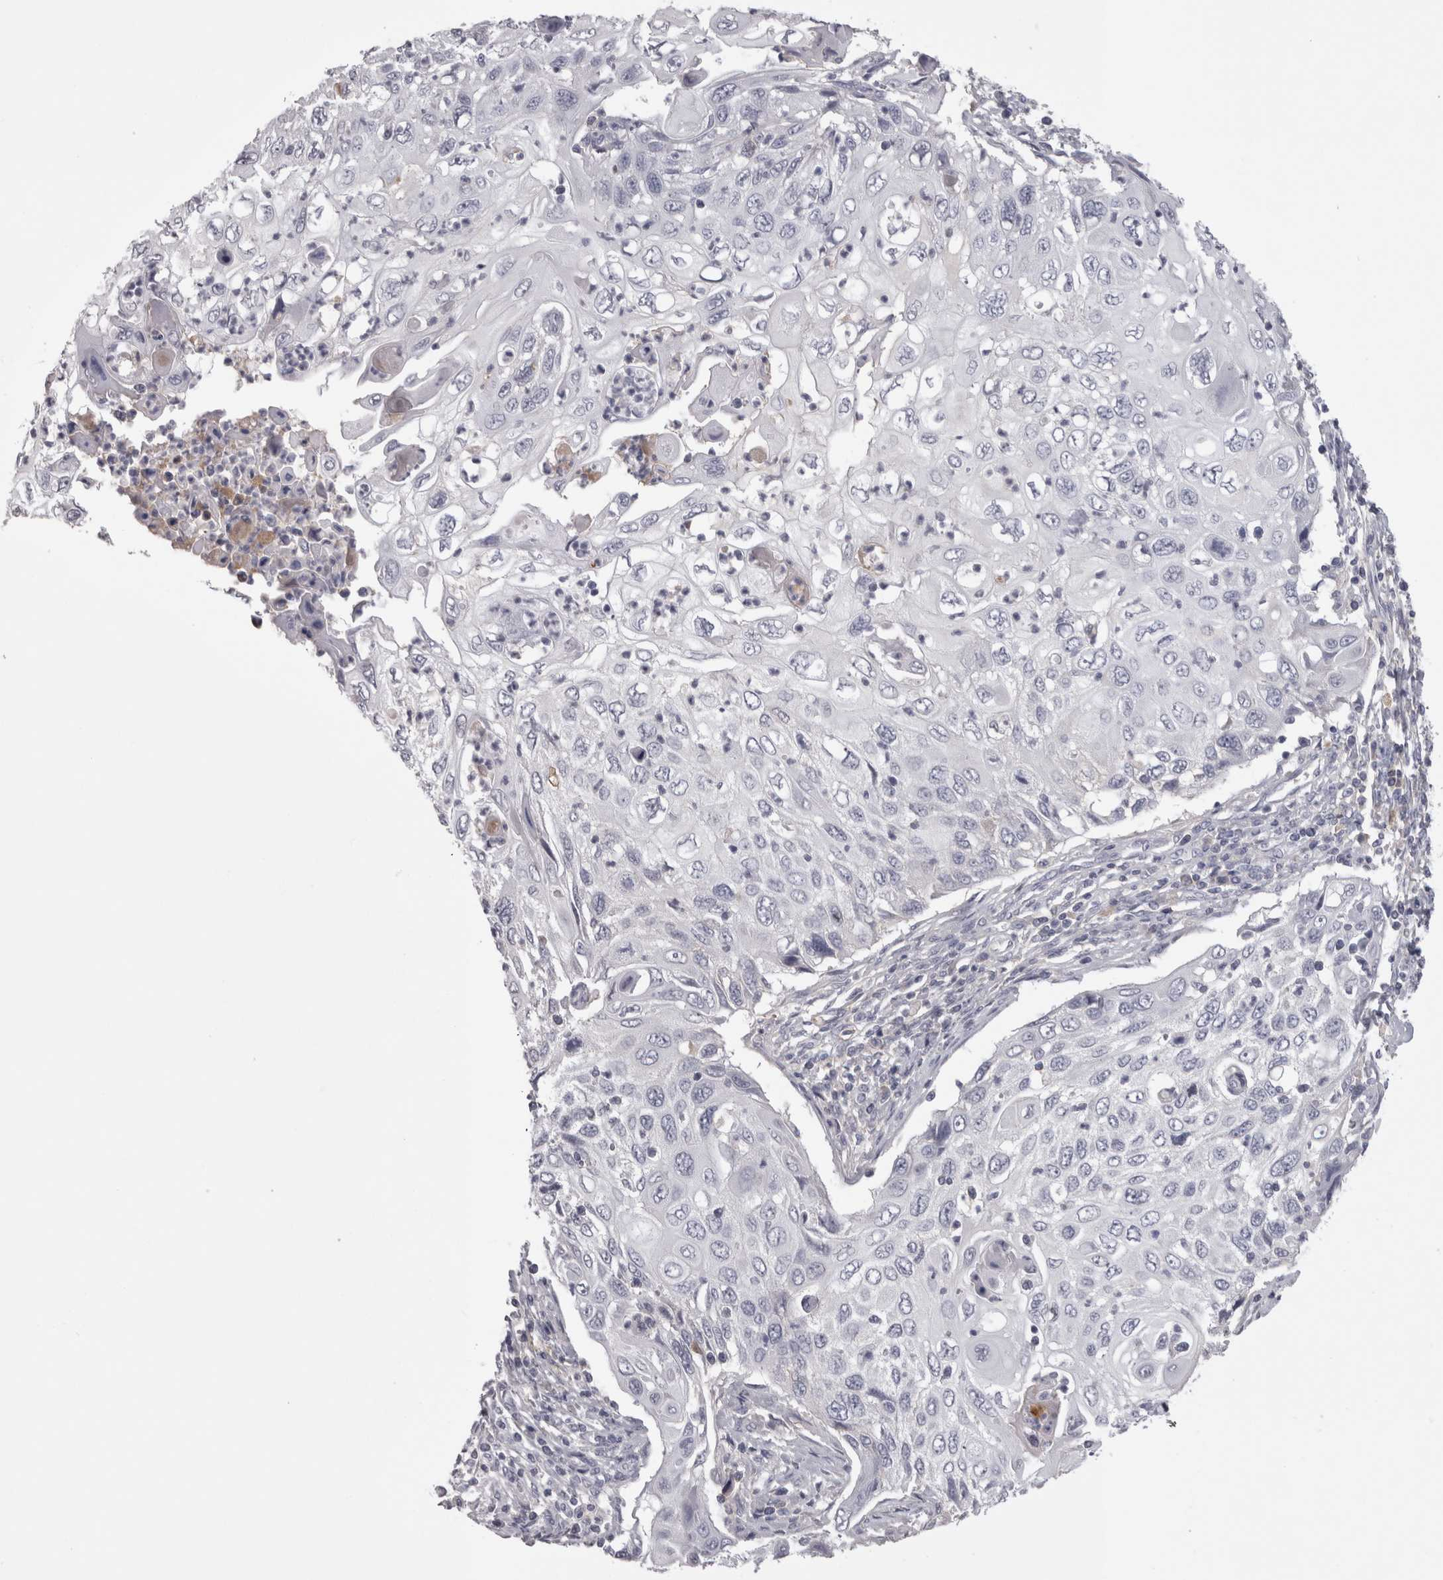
{"staining": {"intensity": "negative", "quantity": "none", "location": "none"}, "tissue": "cervical cancer", "cell_type": "Tumor cells", "image_type": "cancer", "snomed": [{"axis": "morphology", "description": "Squamous cell carcinoma, NOS"}, {"axis": "topography", "description": "Cervix"}], "caption": "This is an immunohistochemistry (IHC) image of human squamous cell carcinoma (cervical). There is no positivity in tumor cells.", "gene": "SAA4", "patient": {"sex": "female", "age": 70}}